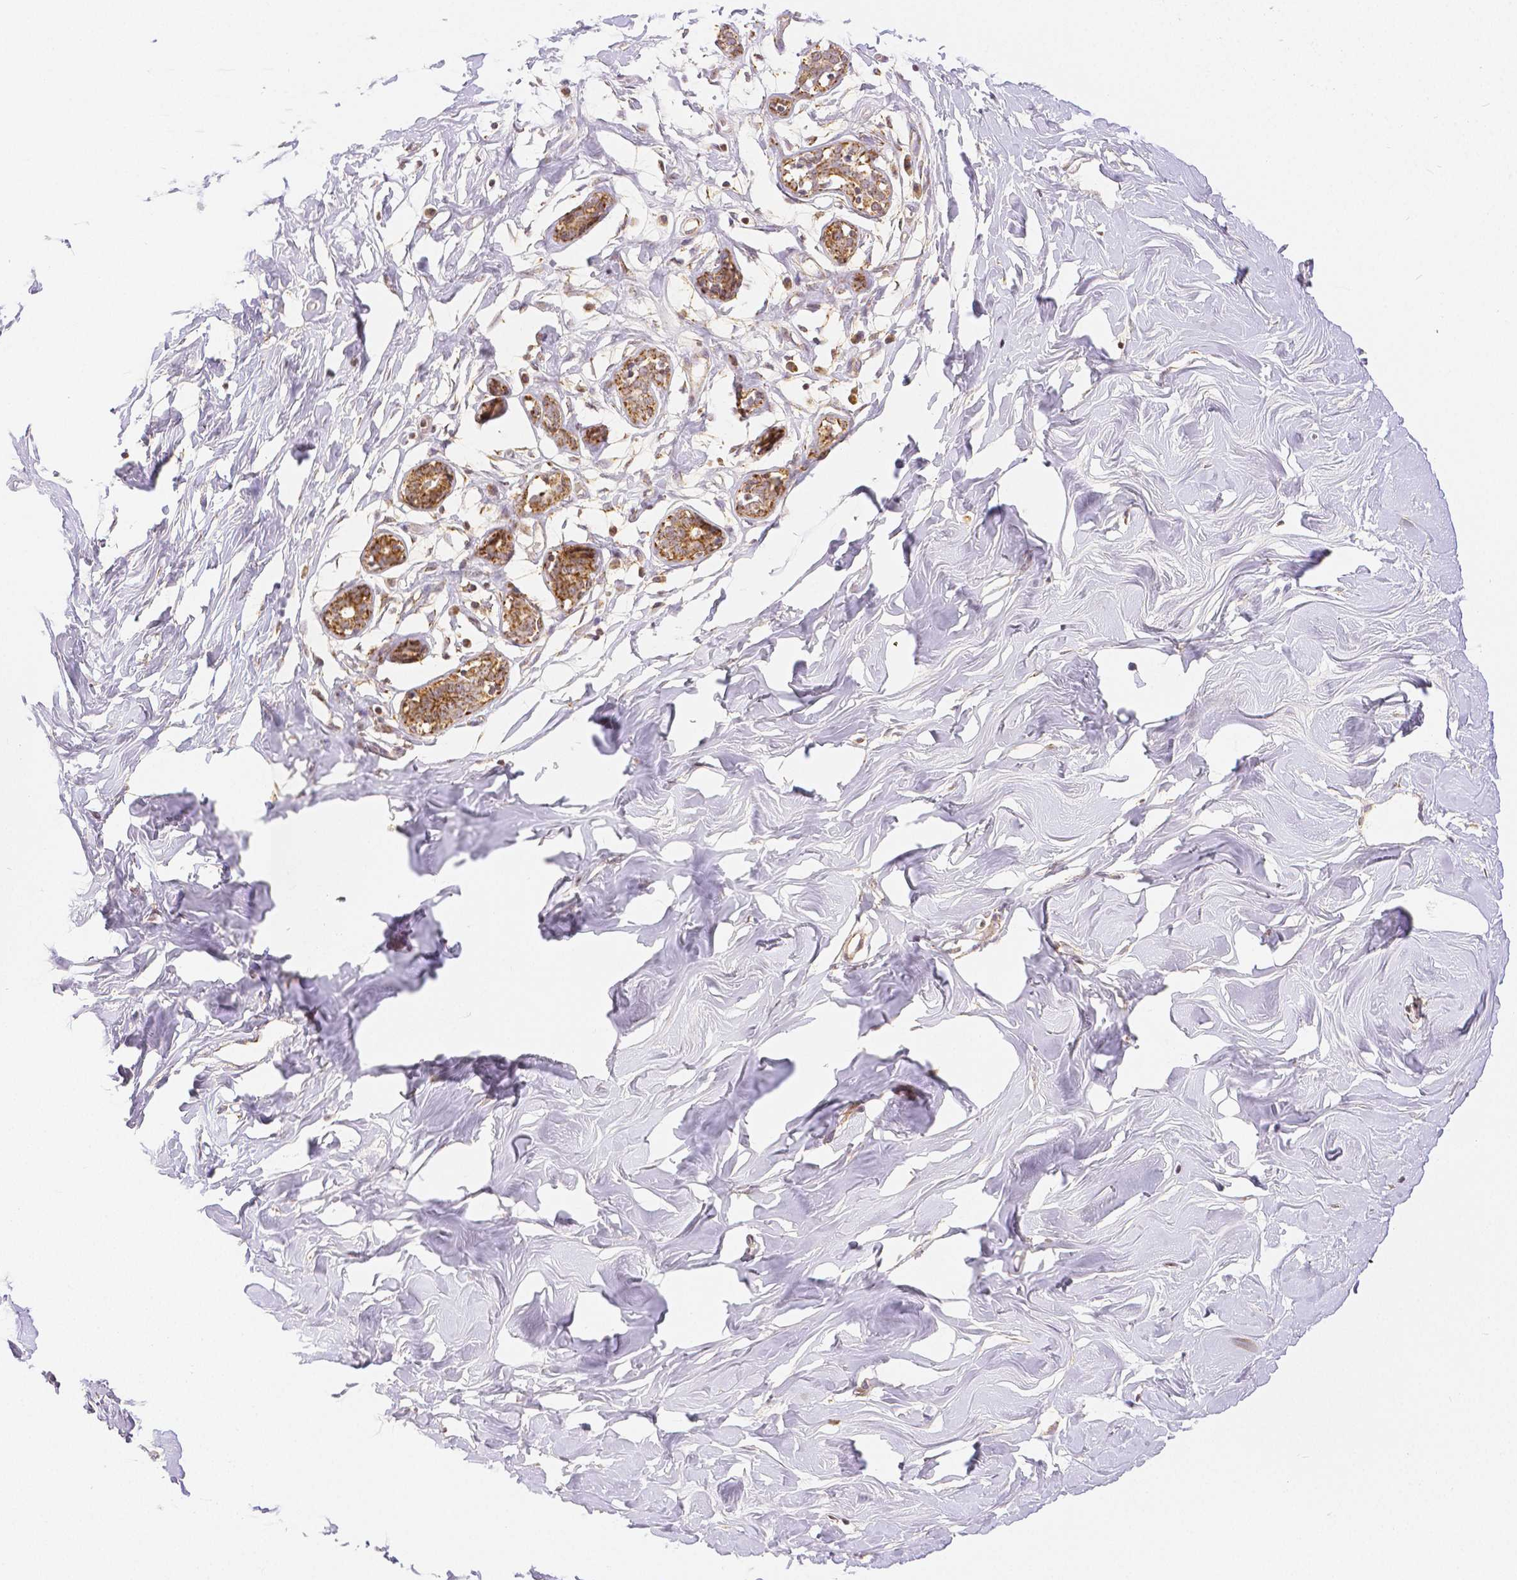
{"staining": {"intensity": "moderate", "quantity": "<25%", "location": "nuclear"}, "tissue": "breast", "cell_type": "Adipocytes", "image_type": "normal", "snomed": [{"axis": "morphology", "description": "Normal tissue, NOS"}, {"axis": "topography", "description": "Breast"}], "caption": "Brown immunohistochemical staining in benign breast demonstrates moderate nuclear expression in about <25% of adipocytes. (brown staining indicates protein expression, while blue staining denotes nuclei).", "gene": "RHOT1", "patient": {"sex": "female", "age": 27}}